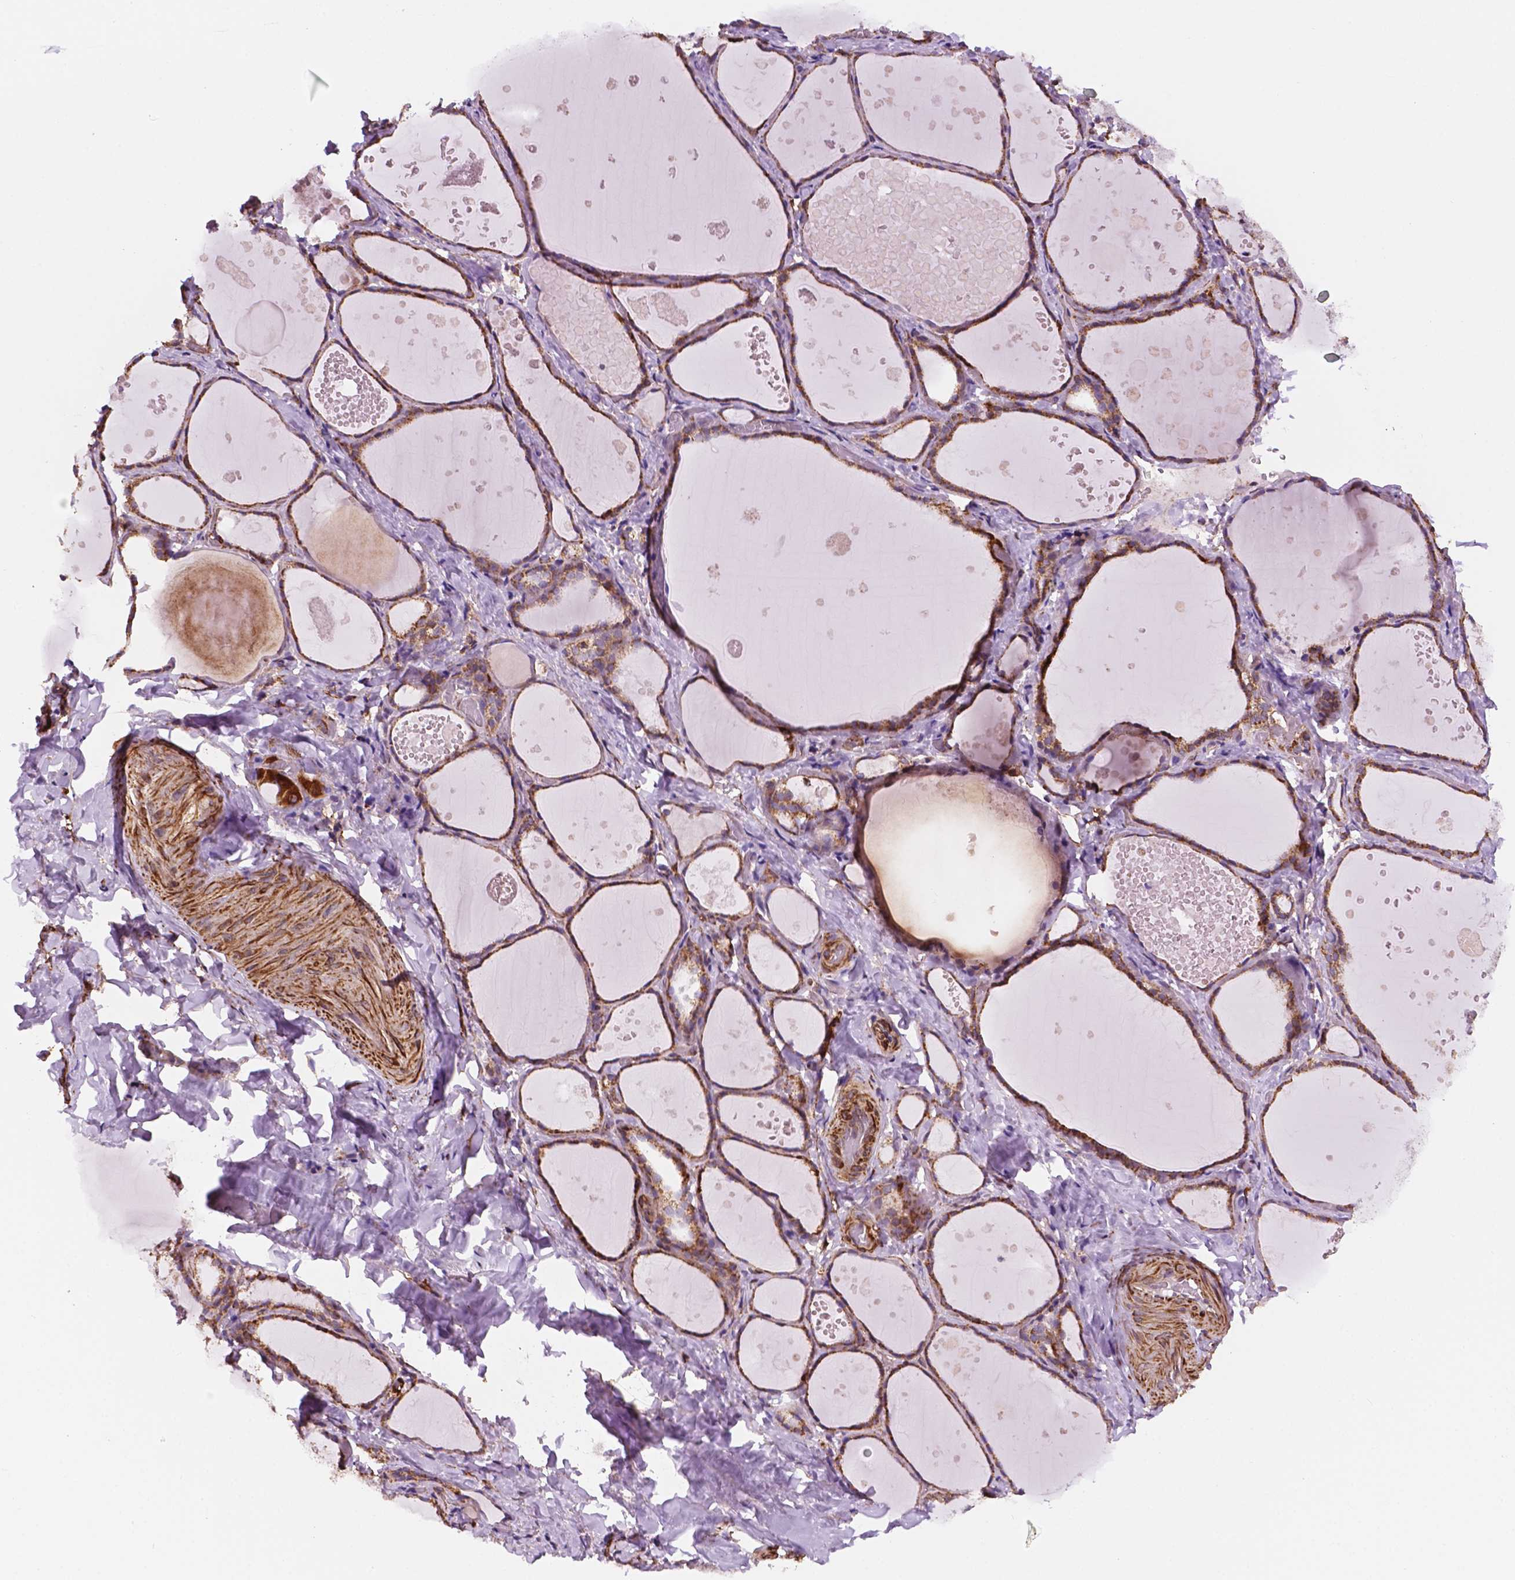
{"staining": {"intensity": "moderate", "quantity": ">75%", "location": "cytoplasmic/membranous"}, "tissue": "thyroid gland", "cell_type": "Glandular cells", "image_type": "normal", "snomed": [{"axis": "morphology", "description": "Normal tissue, NOS"}, {"axis": "topography", "description": "Thyroid gland"}], "caption": "A high-resolution histopathology image shows immunohistochemistry staining of normal thyroid gland, which shows moderate cytoplasmic/membranous positivity in about >75% of glandular cells. (Brightfield microscopy of DAB IHC at high magnification).", "gene": "GEMIN4", "patient": {"sex": "female", "age": 56}}